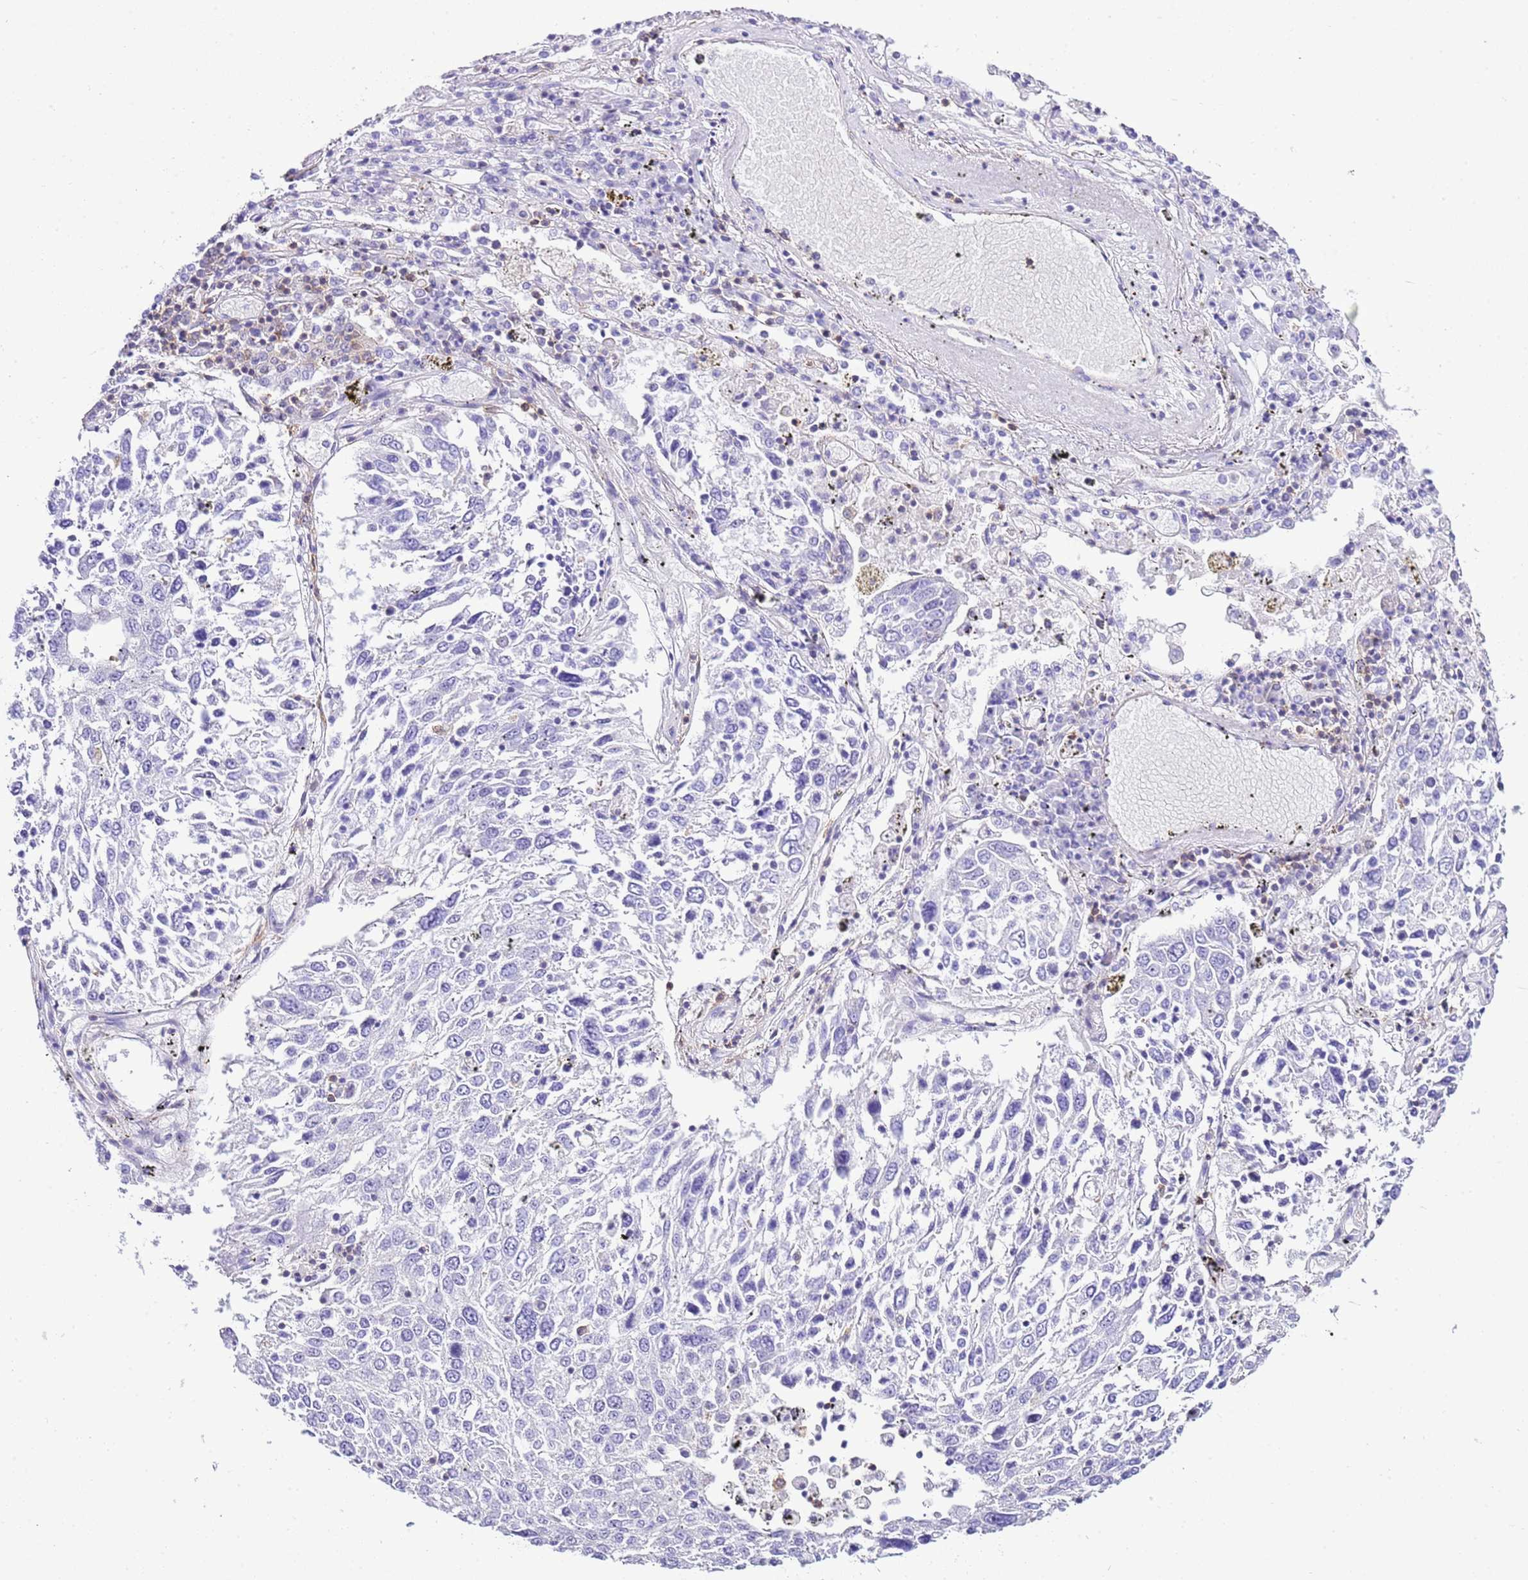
{"staining": {"intensity": "negative", "quantity": "none", "location": "none"}, "tissue": "lung cancer", "cell_type": "Tumor cells", "image_type": "cancer", "snomed": [{"axis": "morphology", "description": "Squamous cell carcinoma, NOS"}, {"axis": "topography", "description": "Lung"}], "caption": "High power microscopy micrograph of an immunohistochemistry (IHC) micrograph of squamous cell carcinoma (lung), revealing no significant positivity in tumor cells. (DAB (3,3'-diaminobenzidine) immunohistochemistry (IHC), high magnification).", "gene": "CNN2", "patient": {"sex": "male", "age": 65}}